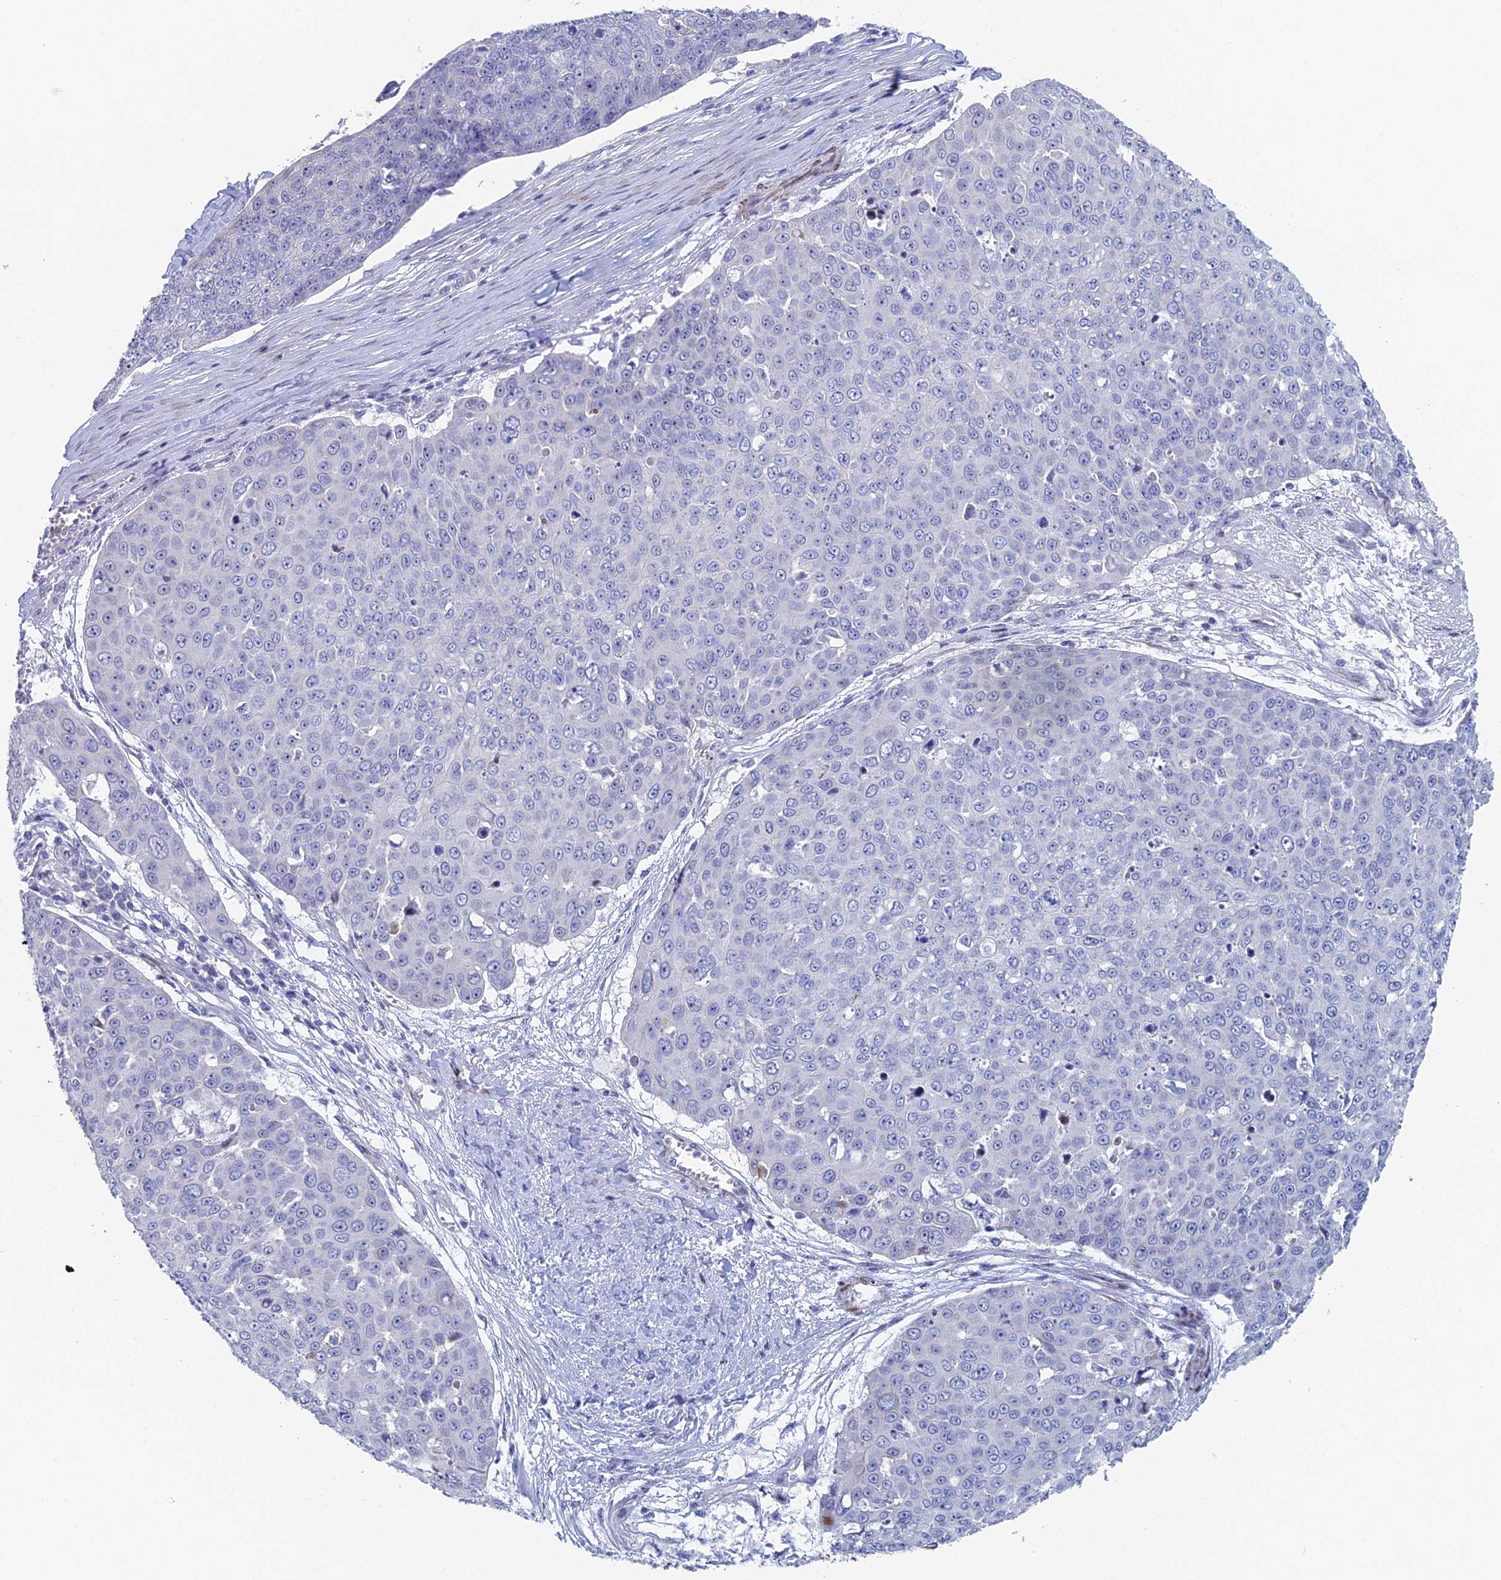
{"staining": {"intensity": "negative", "quantity": "none", "location": "none"}, "tissue": "skin cancer", "cell_type": "Tumor cells", "image_type": "cancer", "snomed": [{"axis": "morphology", "description": "Squamous cell carcinoma, NOS"}, {"axis": "topography", "description": "Skin"}], "caption": "Immunohistochemistry (IHC) micrograph of neoplastic tissue: human skin squamous cell carcinoma stained with DAB displays no significant protein staining in tumor cells. Nuclei are stained in blue.", "gene": "DRGX", "patient": {"sex": "male", "age": 71}}